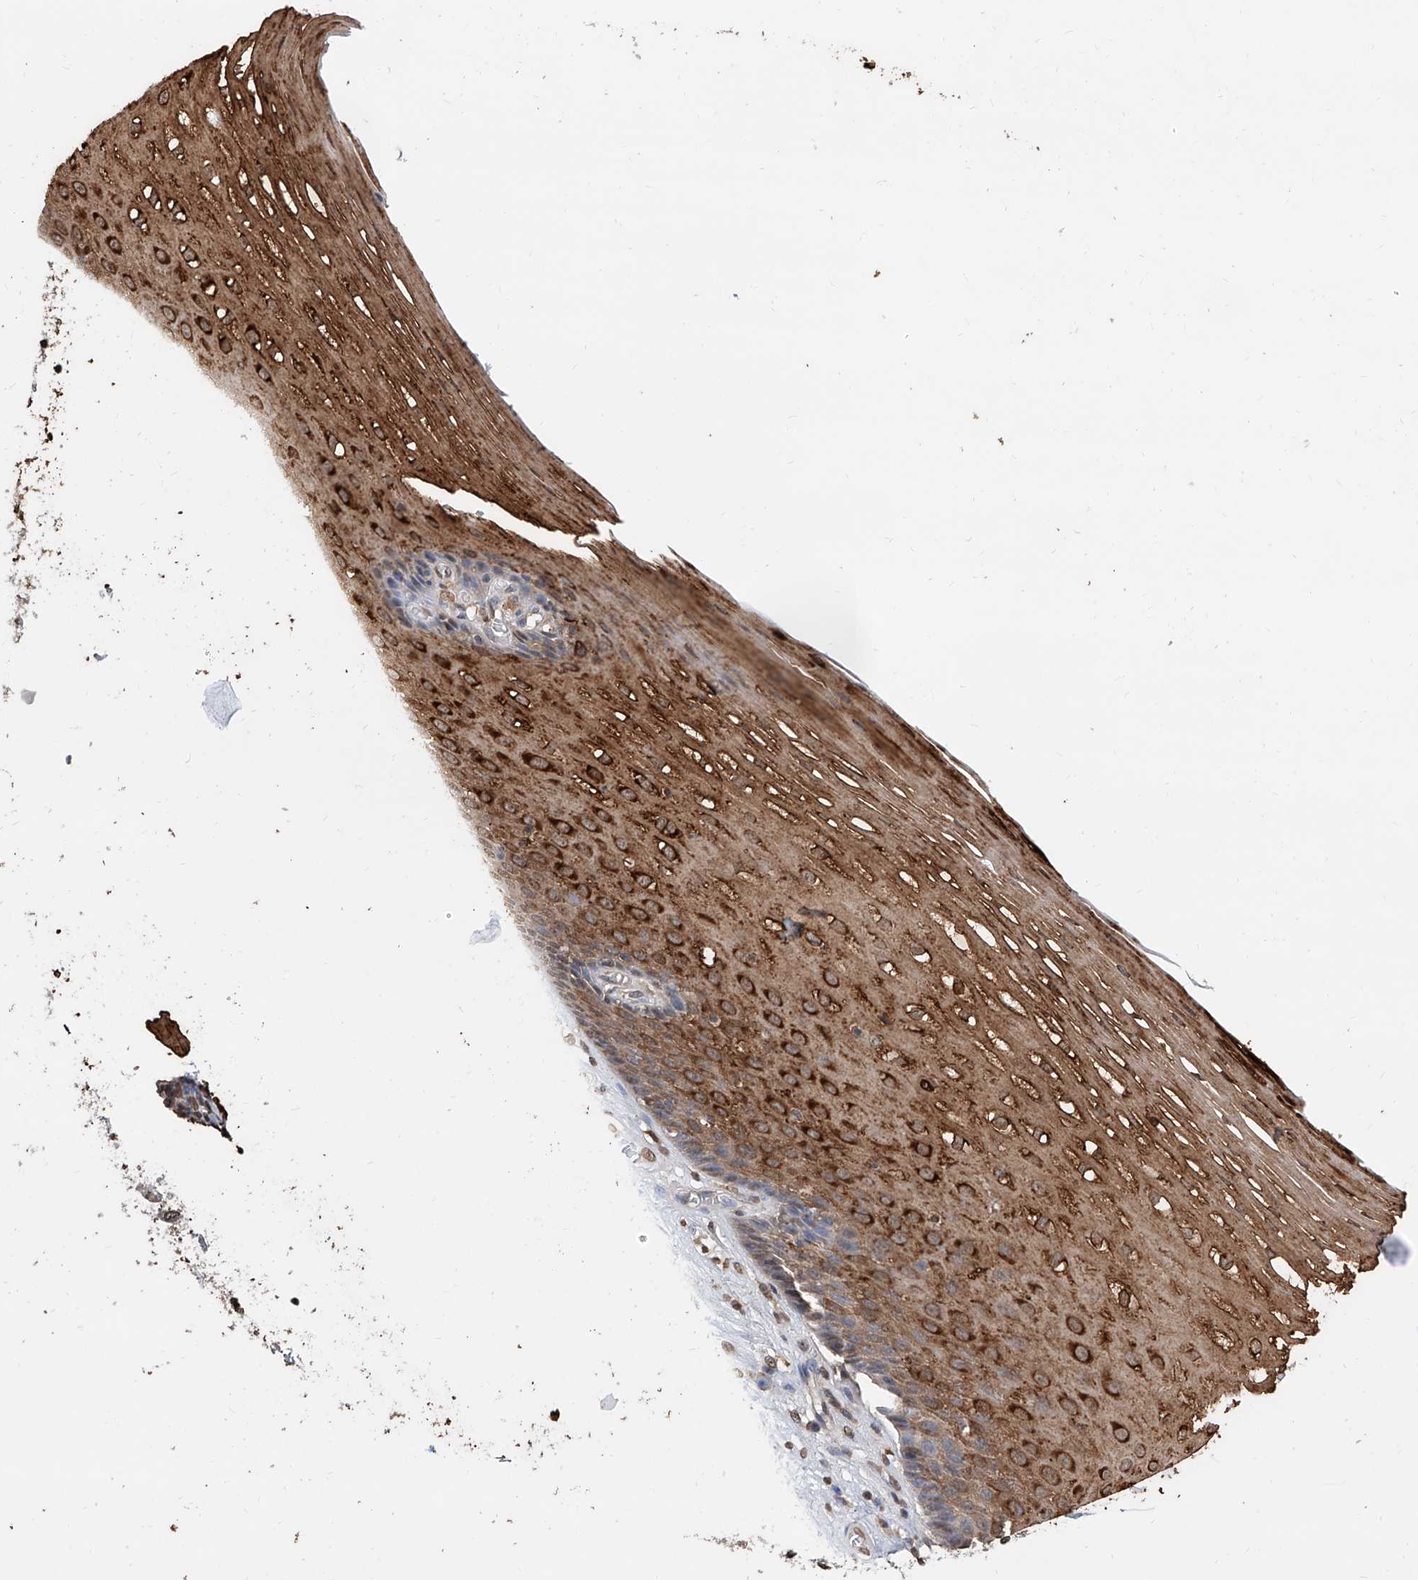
{"staining": {"intensity": "strong", "quantity": ">75%", "location": "cytoplasmic/membranous,nuclear"}, "tissue": "esophagus", "cell_type": "Squamous epithelial cells", "image_type": "normal", "snomed": [{"axis": "morphology", "description": "Normal tissue, NOS"}, {"axis": "topography", "description": "Esophagus"}], "caption": "IHC staining of normal esophagus, which demonstrates high levels of strong cytoplasmic/membranous,nuclear expression in about >75% of squamous epithelial cells indicating strong cytoplasmic/membranous,nuclear protein positivity. The staining was performed using DAB (brown) for protein detection and nuclei were counterstained in hematoxylin (blue).", "gene": "RP9", "patient": {"sex": "male", "age": 62}}